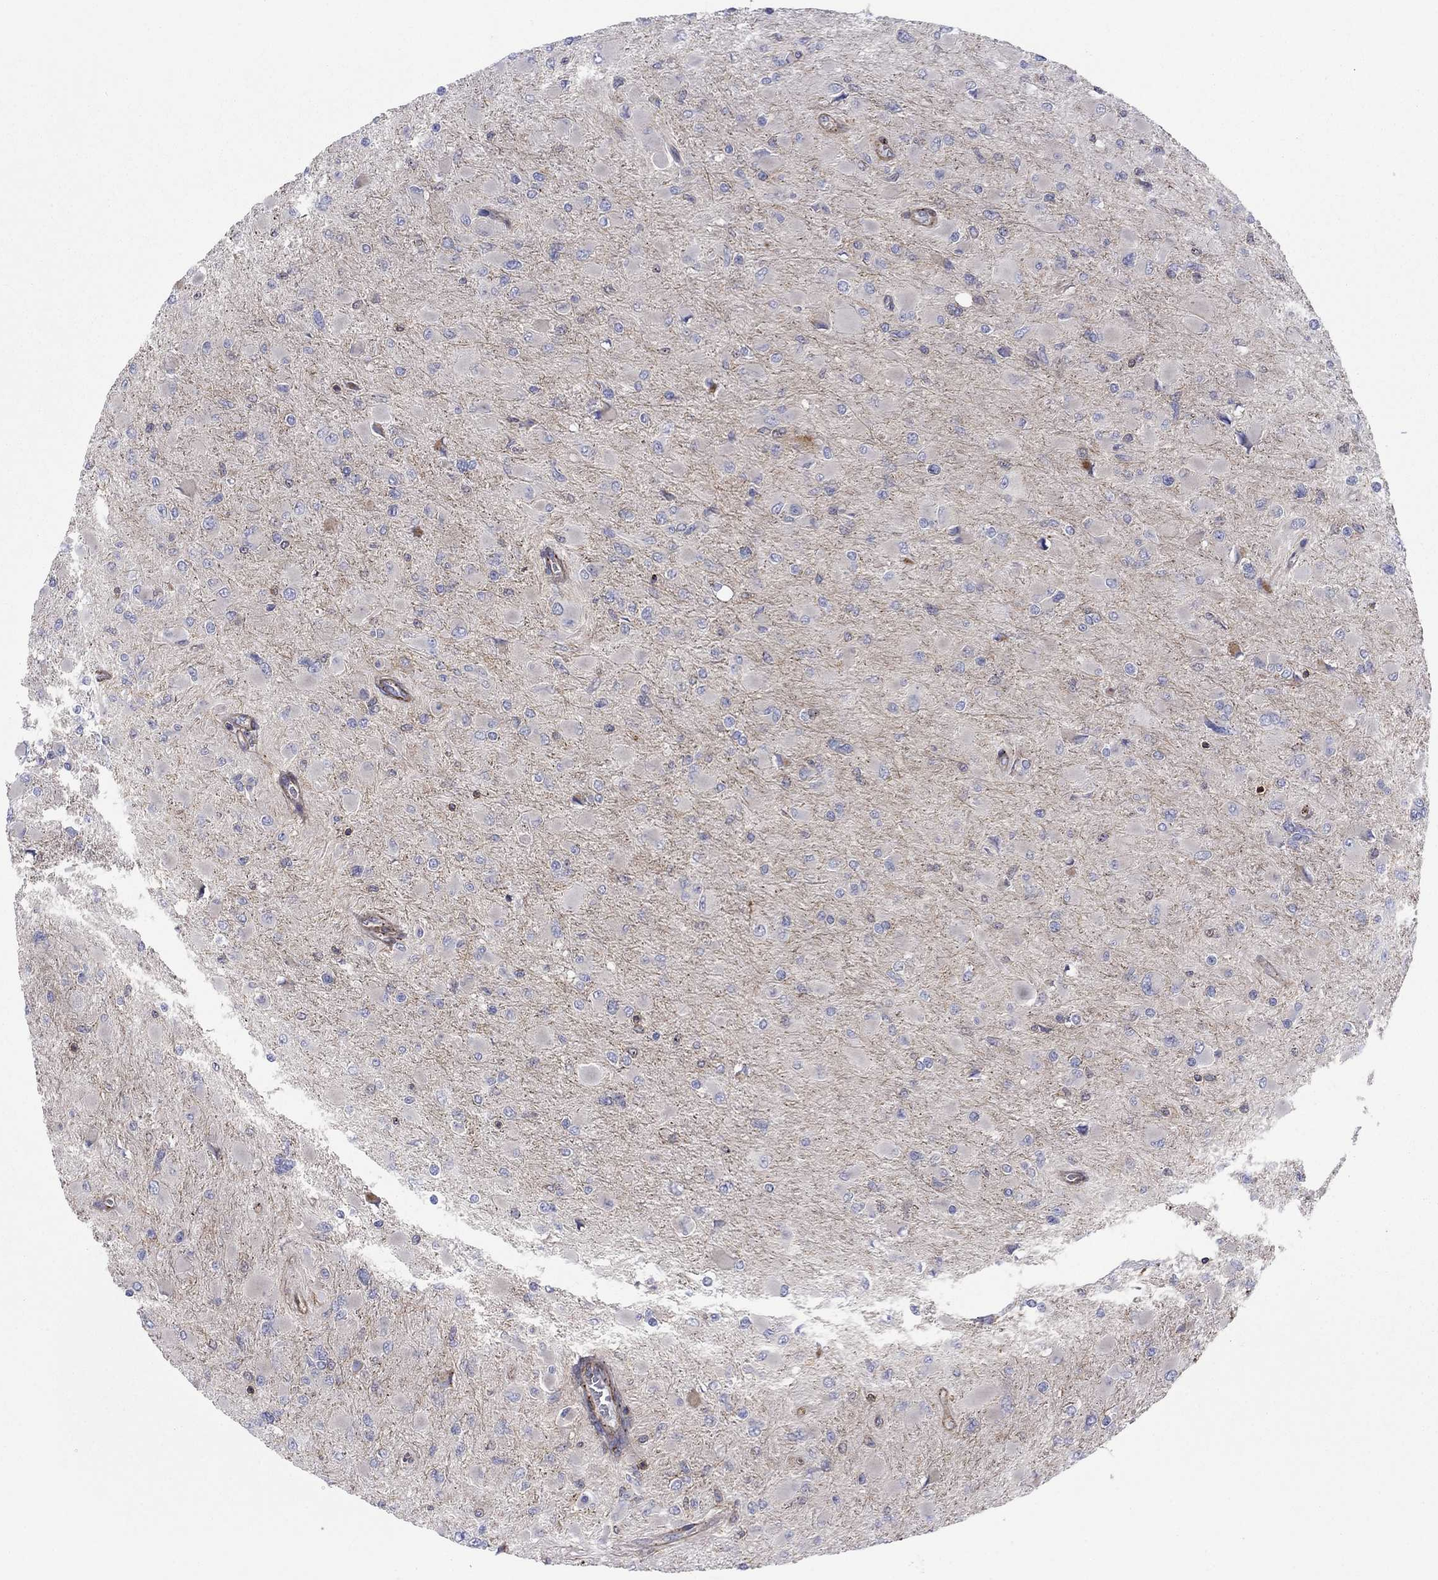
{"staining": {"intensity": "negative", "quantity": "none", "location": "none"}, "tissue": "glioma", "cell_type": "Tumor cells", "image_type": "cancer", "snomed": [{"axis": "morphology", "description": "Glioma, malignant, High grade"}, {"axis": "topography", "description": "Cerebral cortex"}], "caption": "This is a histopathology image of IHC staining of high-grade glioma (malignant), which shows no staining in tumor cells. (DAB IHC, high magnification).", "gene": "PAG1", "patient": {"sex": "female", "age": 36}}